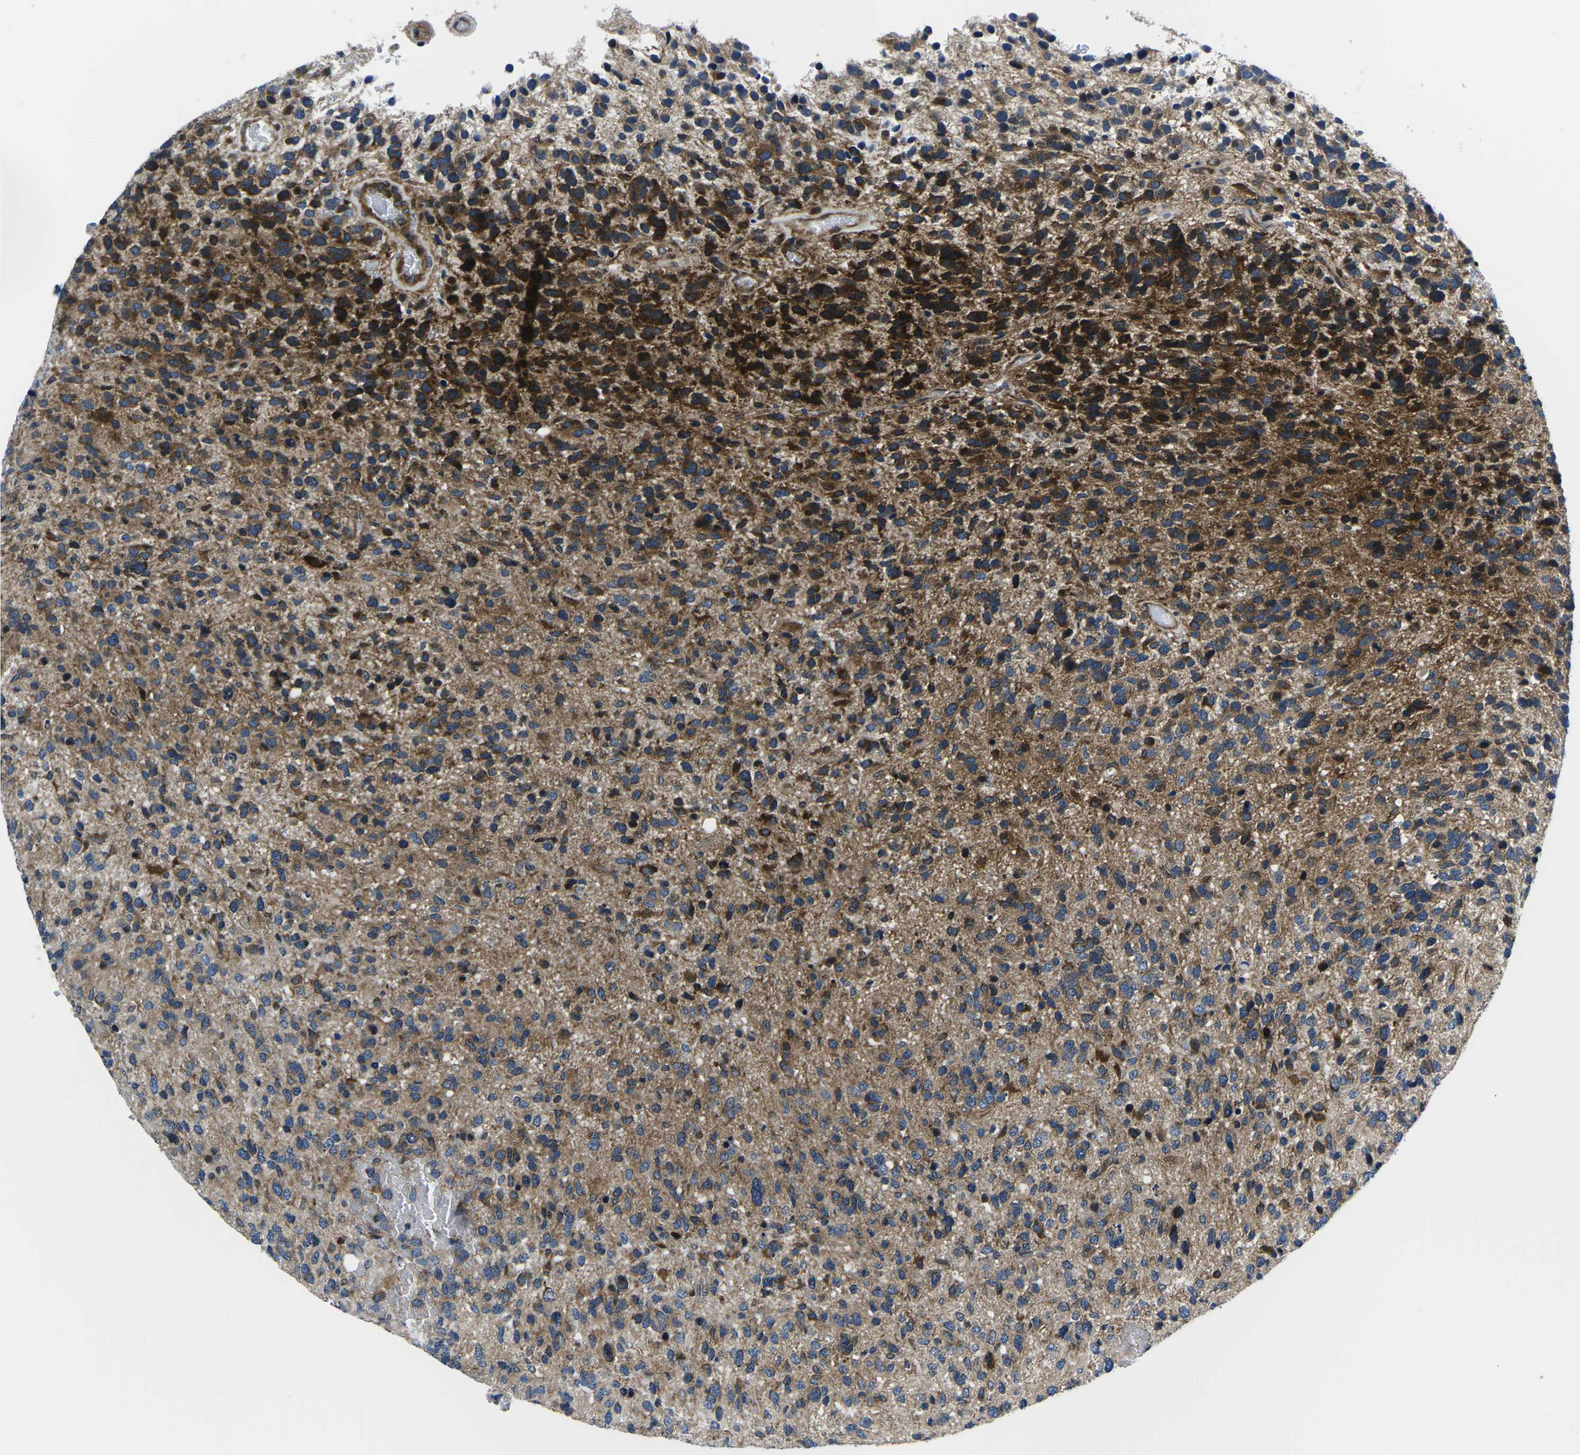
{"staining": {"intensity": "strong", "quantity": "25%-75%", "location": "cytoplasmic/membranous"}, "tissue": "glioma", "cell_type": "Tumor cells", "image_type": "cancer", "snomed": [{"axis": "morphology", "description": "Glioma, malignant, High grade"}, {"axis": "topography", "description": "Brain"}], "caption": "IHC staining of glioma, which displays high levels of strong cytoplasmic/membranous expression in about 25%-75% of tumor cells indicating strong cytoplasmic/membranous protein expression. The staining was performed using DAB (3,3'-diaminobenzidine) (brown) for protein detection and nuclei were counterstained in hematoxylin (blue).", "gene": "EIF4E", "patient": {"sex": "female", "age": 58}}